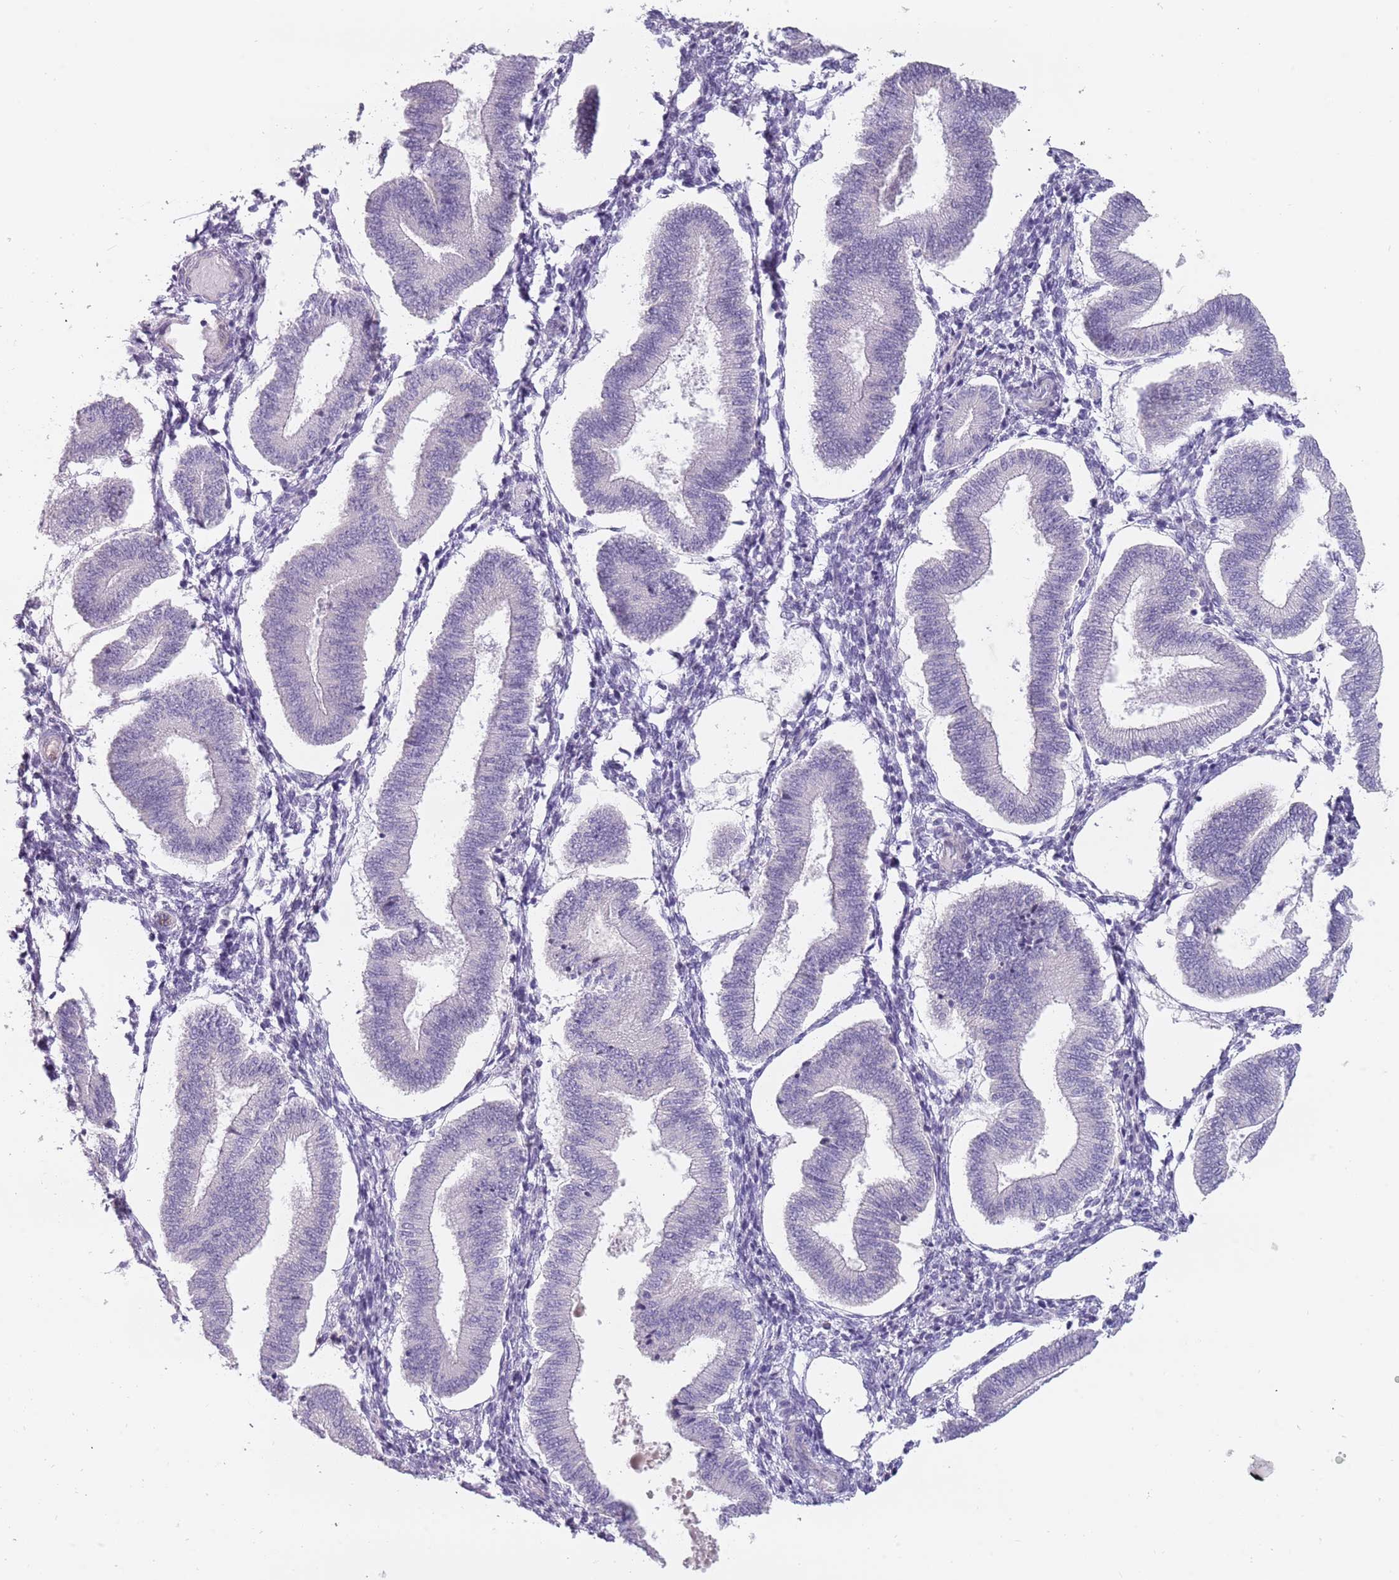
{"staining": {"intensity": "negative", "quantity": "none", "location": "none"}, "tissue": "endometrium", "cell_type": "Cells in endometrial stroma", "image_type": "normal", "snomed": [{"axis": "morphology", "description": "Normal tissue, NOS"}, {"axis": "topography", "description": "Endometrium"}], "caption": "Immunohistochemistry of normal endometrium displays no staining in cells in endometrial stroma. Brightfield microscopy of IHC stained with DAB (3,3'-diaminobenzidine) (brown) and hematoxylin (blue), captured at high magnification.", "gene": "DDX4", "patient": {"sex": "female", "age": 39}}